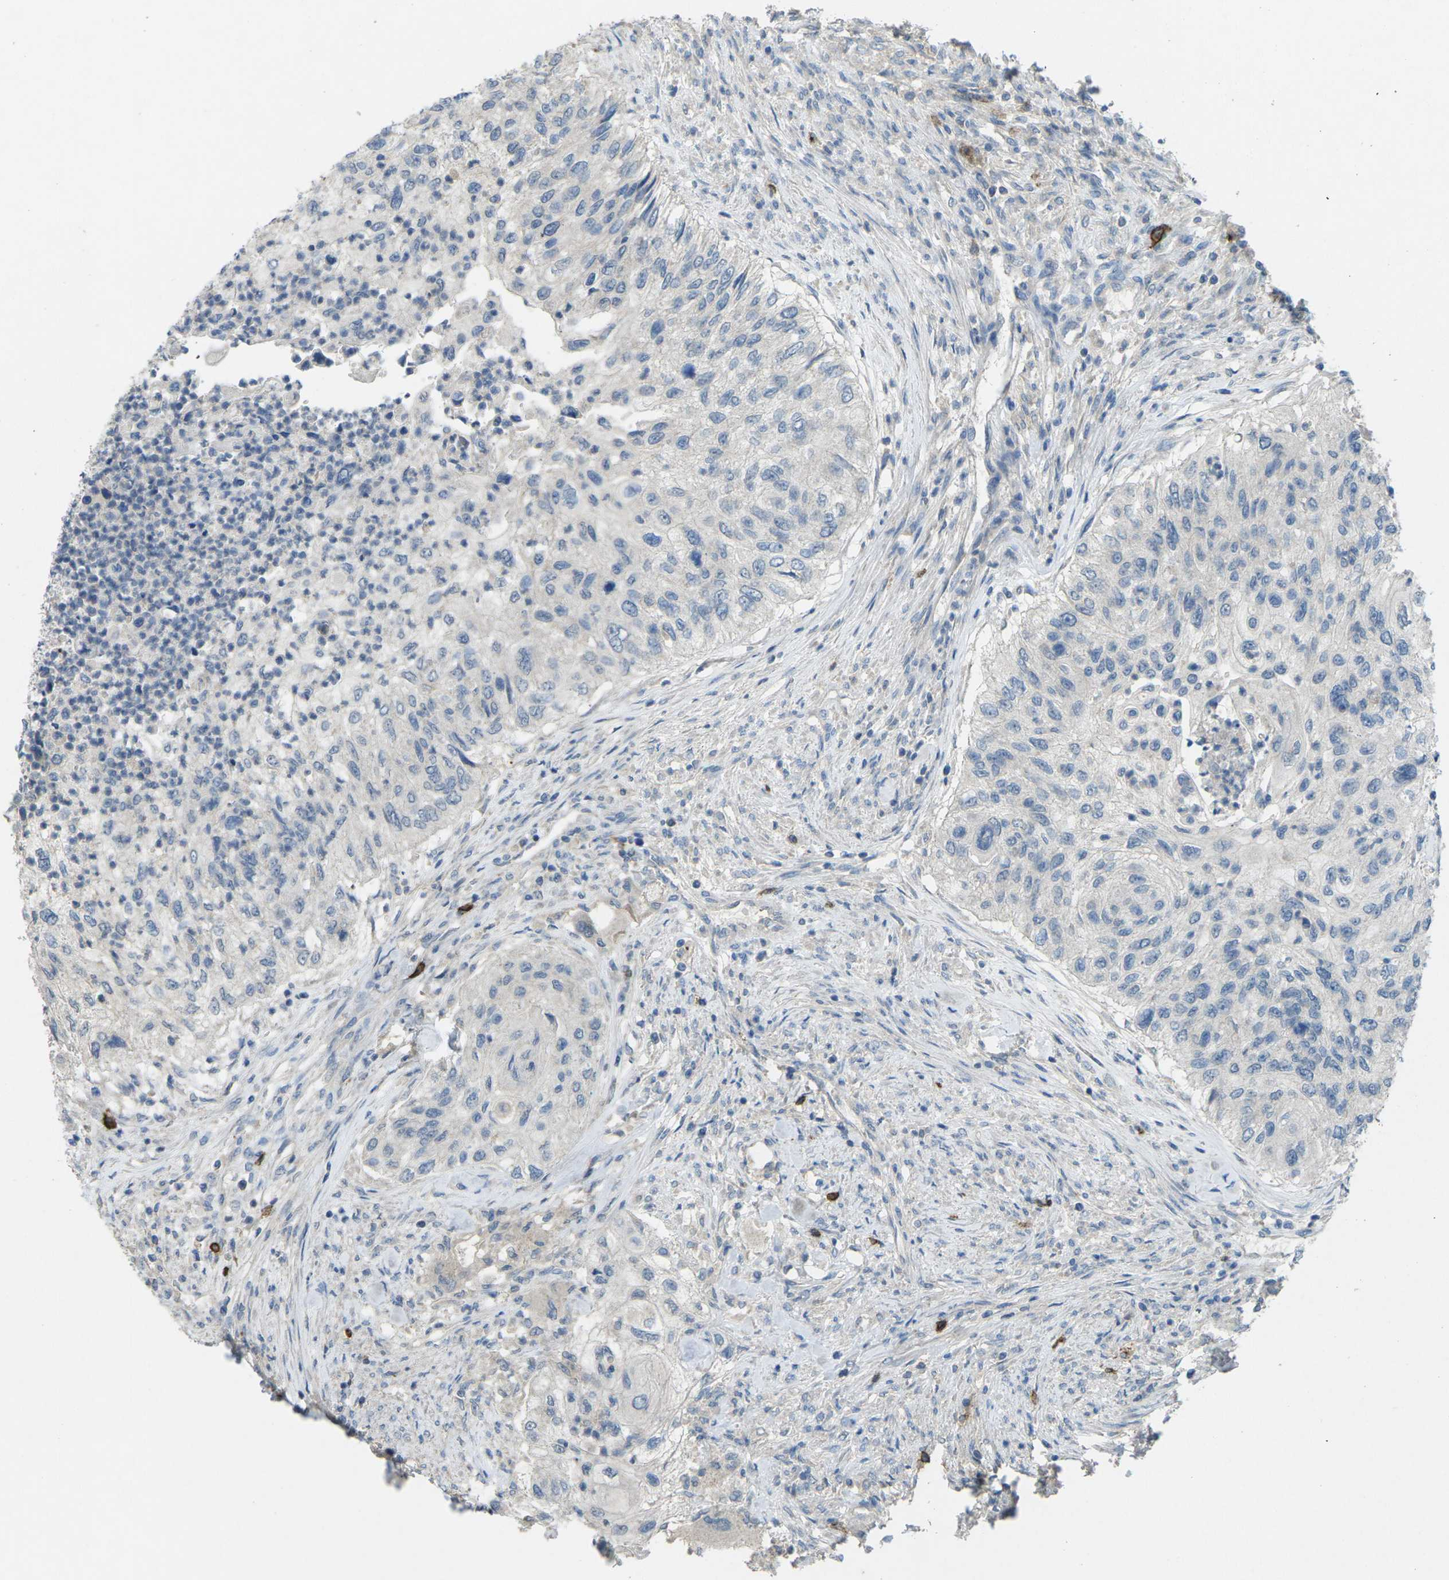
{"staining": {"intensity": "negative", "quantity": "none", "location": "none"}, "tissue": "urothelial cancer", "cell_type": "Tumor cells", "image_type": "cancer", "snomed": [{"axis": "morphology", "description": "Urothelial carcinoma, High grade"}, {"axis": "topography", "description": "Urinary bladder"}], "caption": "Tumor cells show no significant expression in urothelial cancer. (DAB immunohistochemistry, high magnification).", "gene": "CD19", "patient": {"sex": "female", "age": 60}}